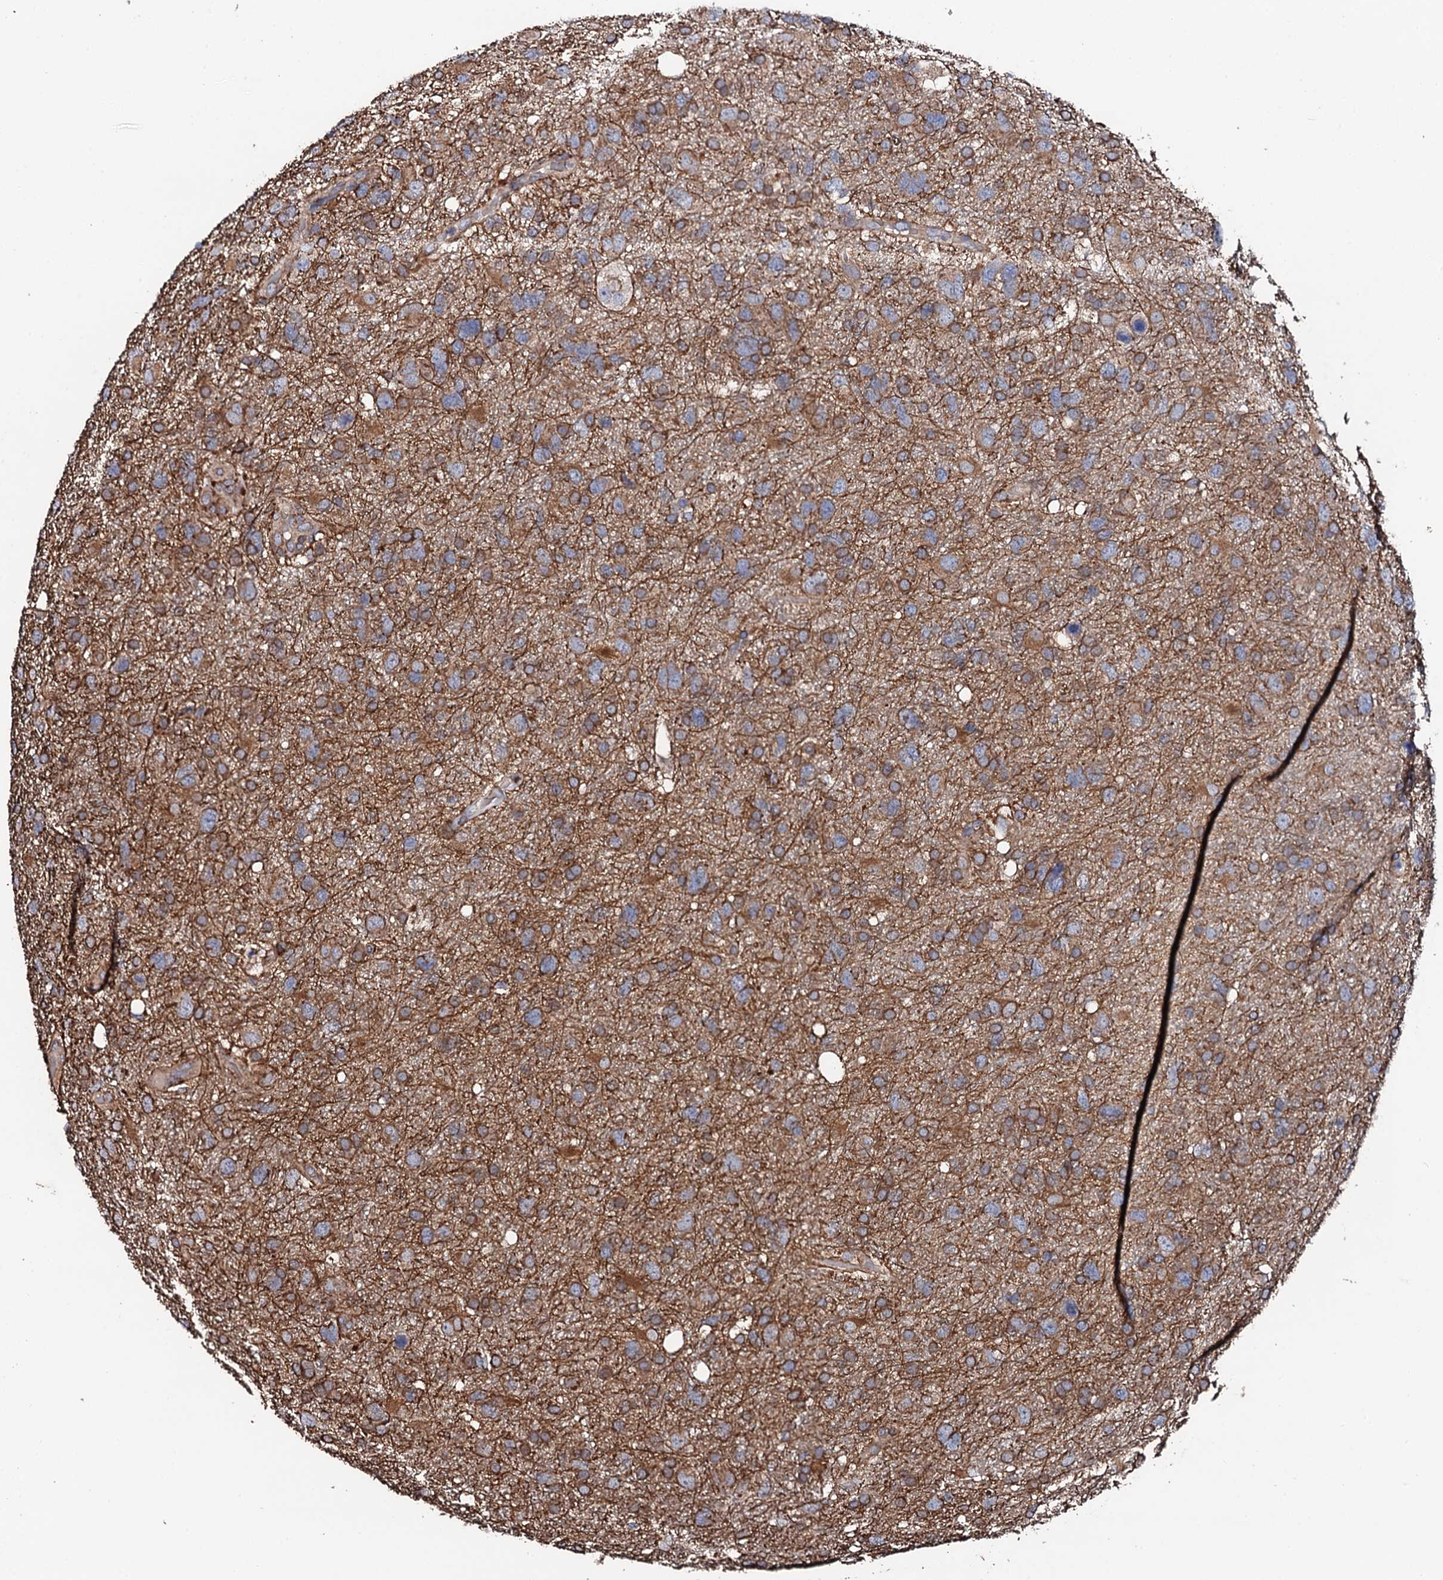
{"staining": {"intensity": "moderate", "quantity": ">75%", "location": "cytoplasmic/membranous"}, "tissue": "glioma", "cell_type": "Tumor cells", "image_type": "cancer", "snomed": [{"axis": "morphology", "description": "Glioma, malignant, High grade"}, {"axis": "topography", "description": "Brain"}], "caption": "Approximately >75% of tumor cells in malignant glioma (high-grade) display moderate cytoplasmic/membranous protein positivity as visualized by brown immunohistochemical staining.", "gene": "CKAP5", "patient": {"sex": "male", "age": 61}}